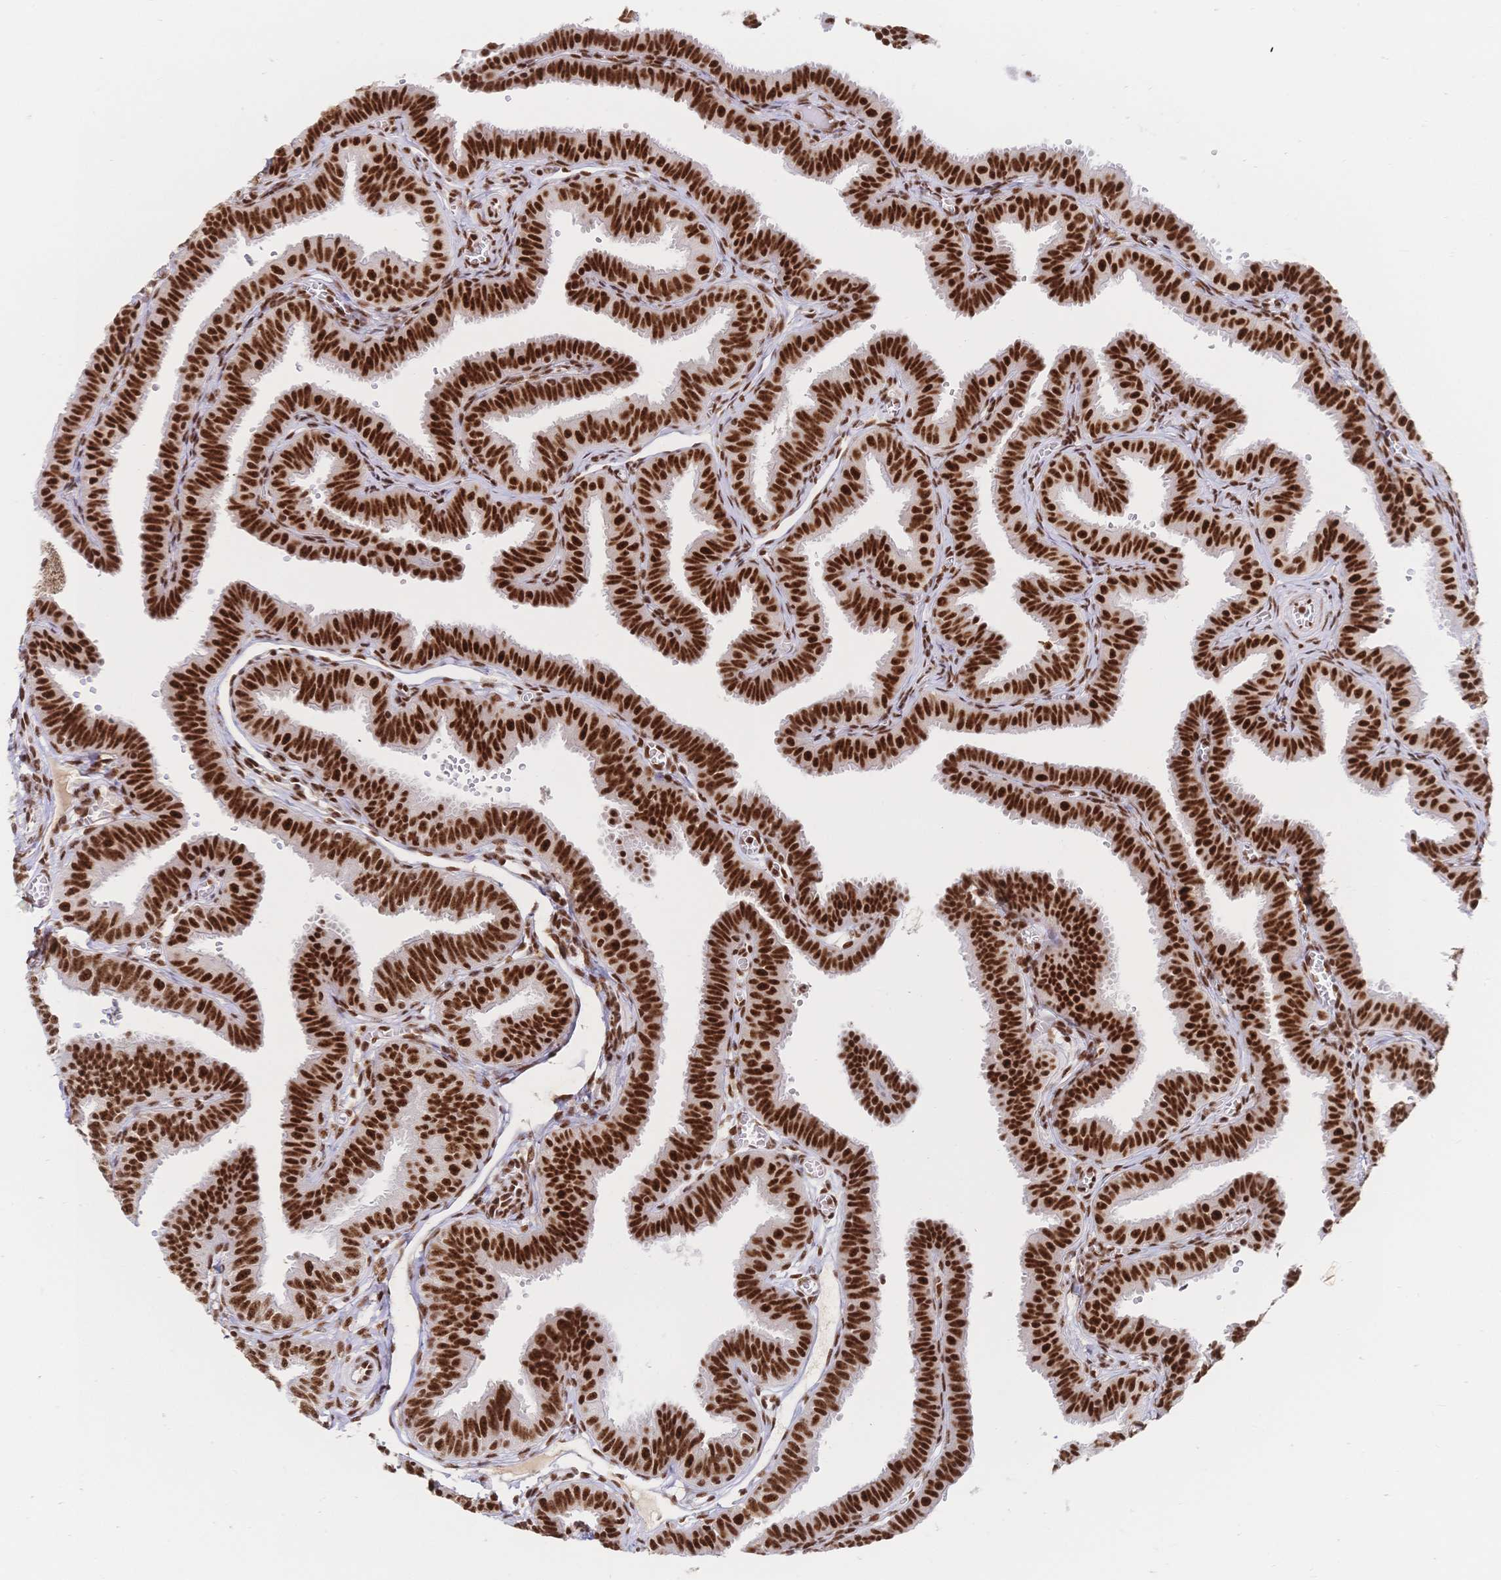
{"staining": {"intensity": "strong", "quantity": ">75%", "location": "nuclear"}, "tissue": "fallopian tube", "cell_type": "Glandular cells", "image_type": "normal", "snomed": [{"axis": "morphology", "description": "Normal tissue, NOS"}, {"axis": "topography", "description": "Fallopian tube"}], "caption": "Immunohistochemical staining of benign human fallopian tube reveals >75% levels of strong nuclear protein positivity in approximately >75% of glandular cells. The staining was performed using DAB, with brown indicating positive protein expression. Nuclei are stained blue with hematoxylin.", "gene": "SRSF1", "patient": {"sex": "female", "age": 25}}